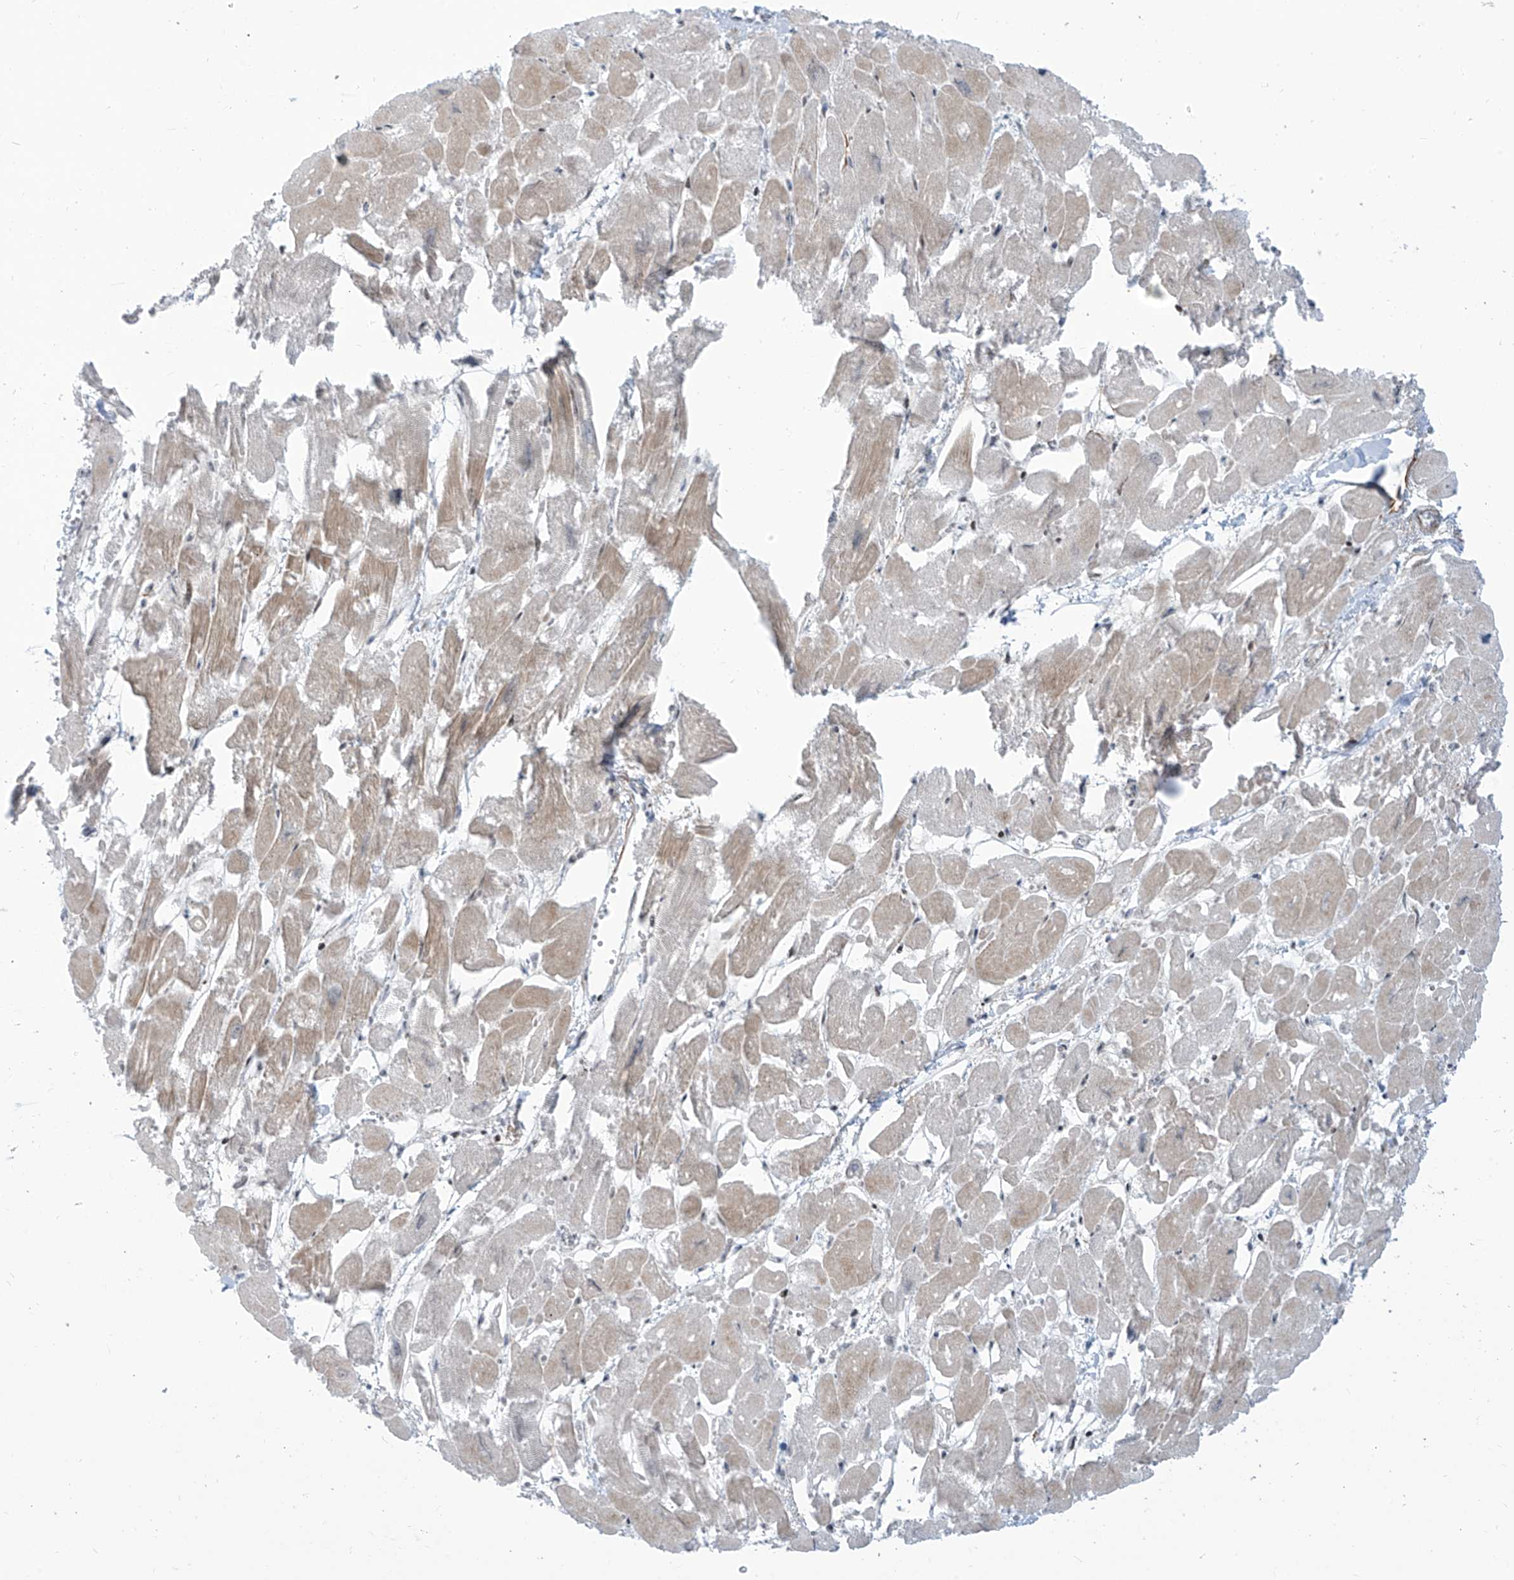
{"staining": {"intensity": "moderate", "quantity": "25%-75%", "location": "cytoplasmic/membranous,nuclear"}, "tissue": "heart muscle", "cell_type": "Cardiomyocytes", "image_type": "normal", "snomed": [{"axis": "morphology", "description": "Normal tissue, NOS"}, {"axis": "topography", "description": "Heart"}], "caption": "Immunohistochemical staining of normal heart muscle displays 25%-75% levels of moderate cytoplasmic/membranous,nuclear protein staining in about 25%-75% of cardiomyocytes.", "gene": "LIN9", "patient": {"sex": "male", "age": 54}}